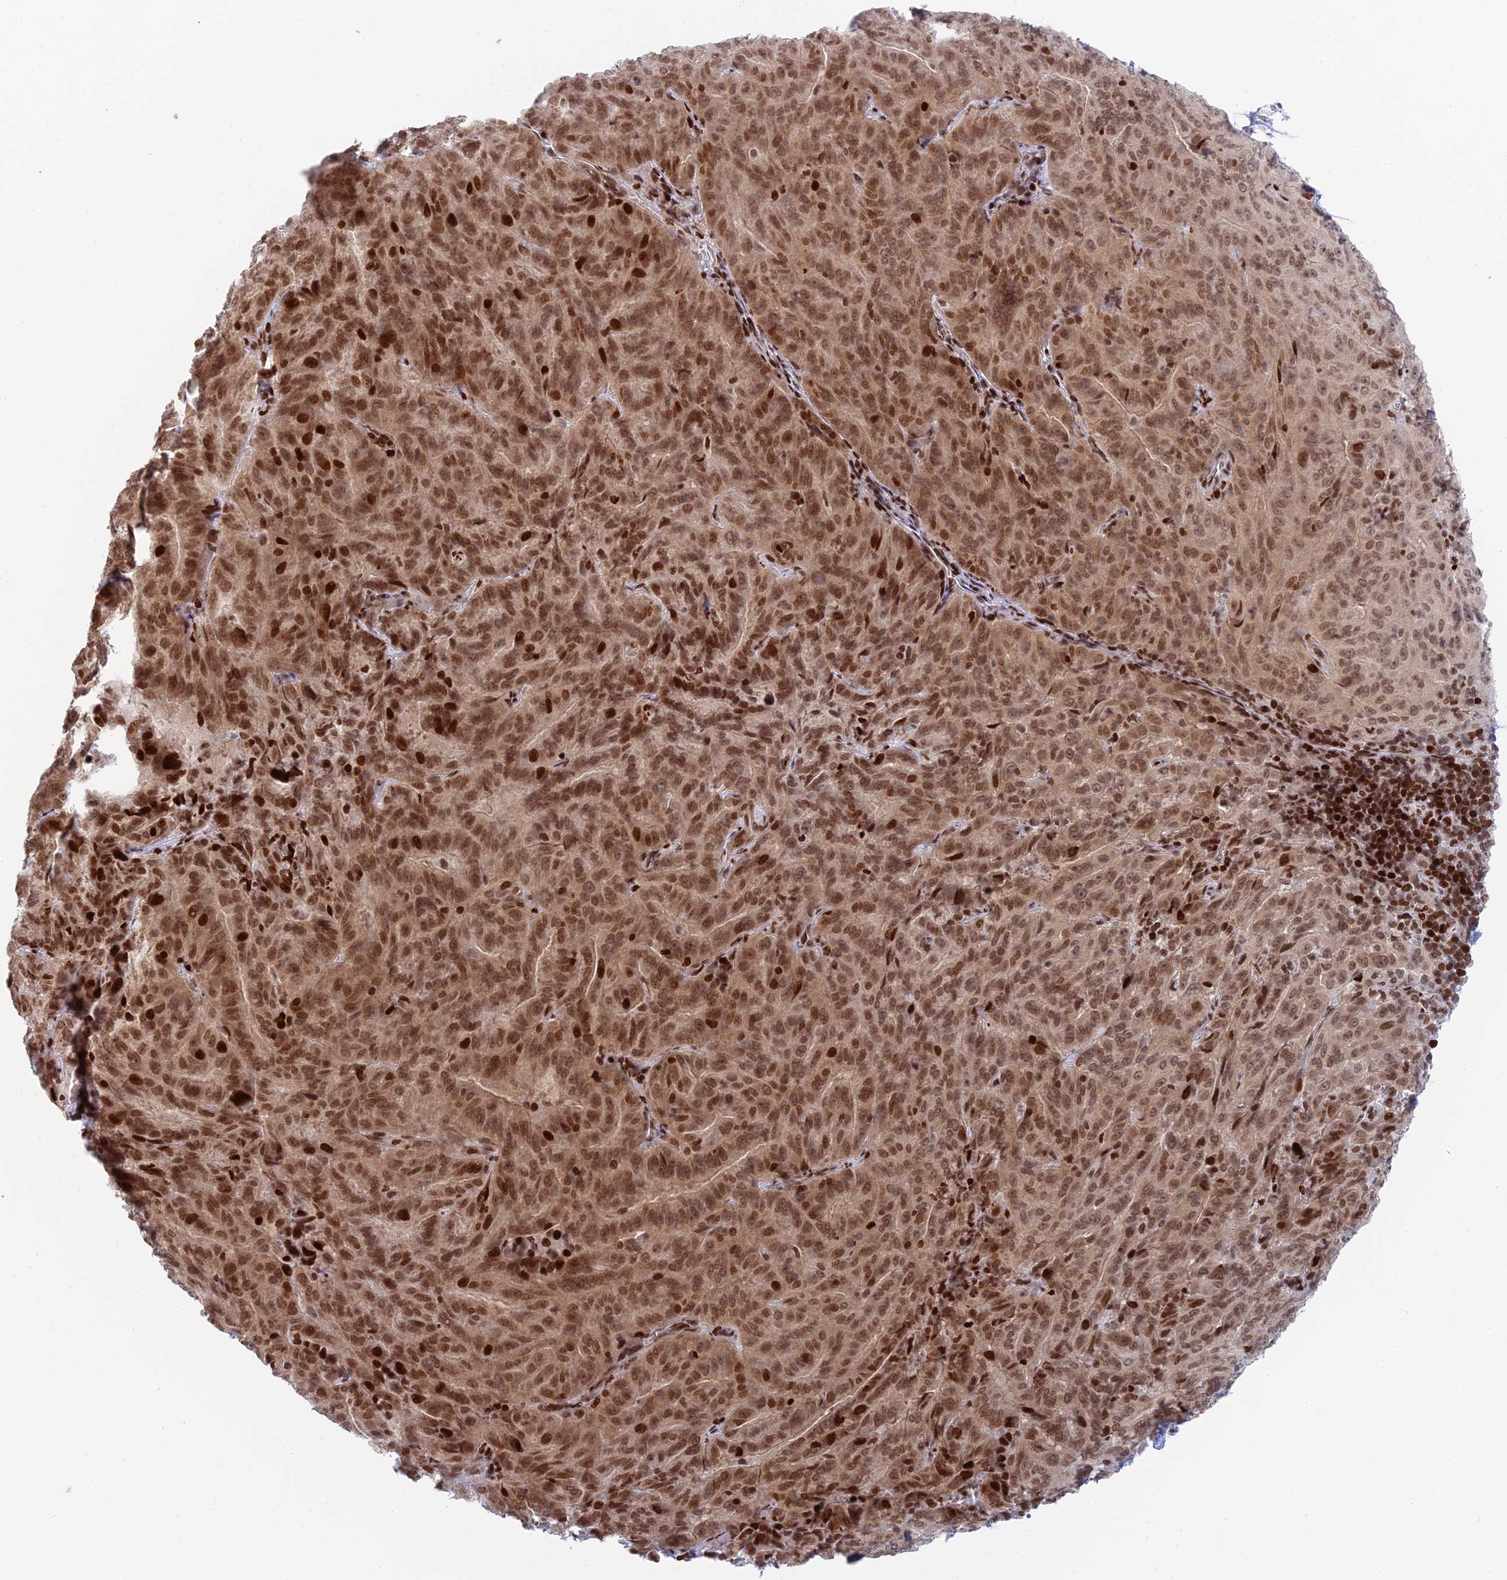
{"staining": {"intensity": "moderate", "quantity": ">75%", "location": "nuclear"}, "tissue": "pancreatic cancer", "cell_type": "Tumor cells", "image_type": "cancer", "snomed": [{"axis": "morphology", "description": "Adenocarcinoma, NOS"}, {"axis": "topography", "description": "Pancreas"}], "caption": "A brown stain highlights moderate nuclear staining of a protein in human pancreatic adenocarcinoma tumor cells.", "gene": "RPAP1", "patient": {"sex": "male", "age": 63}}